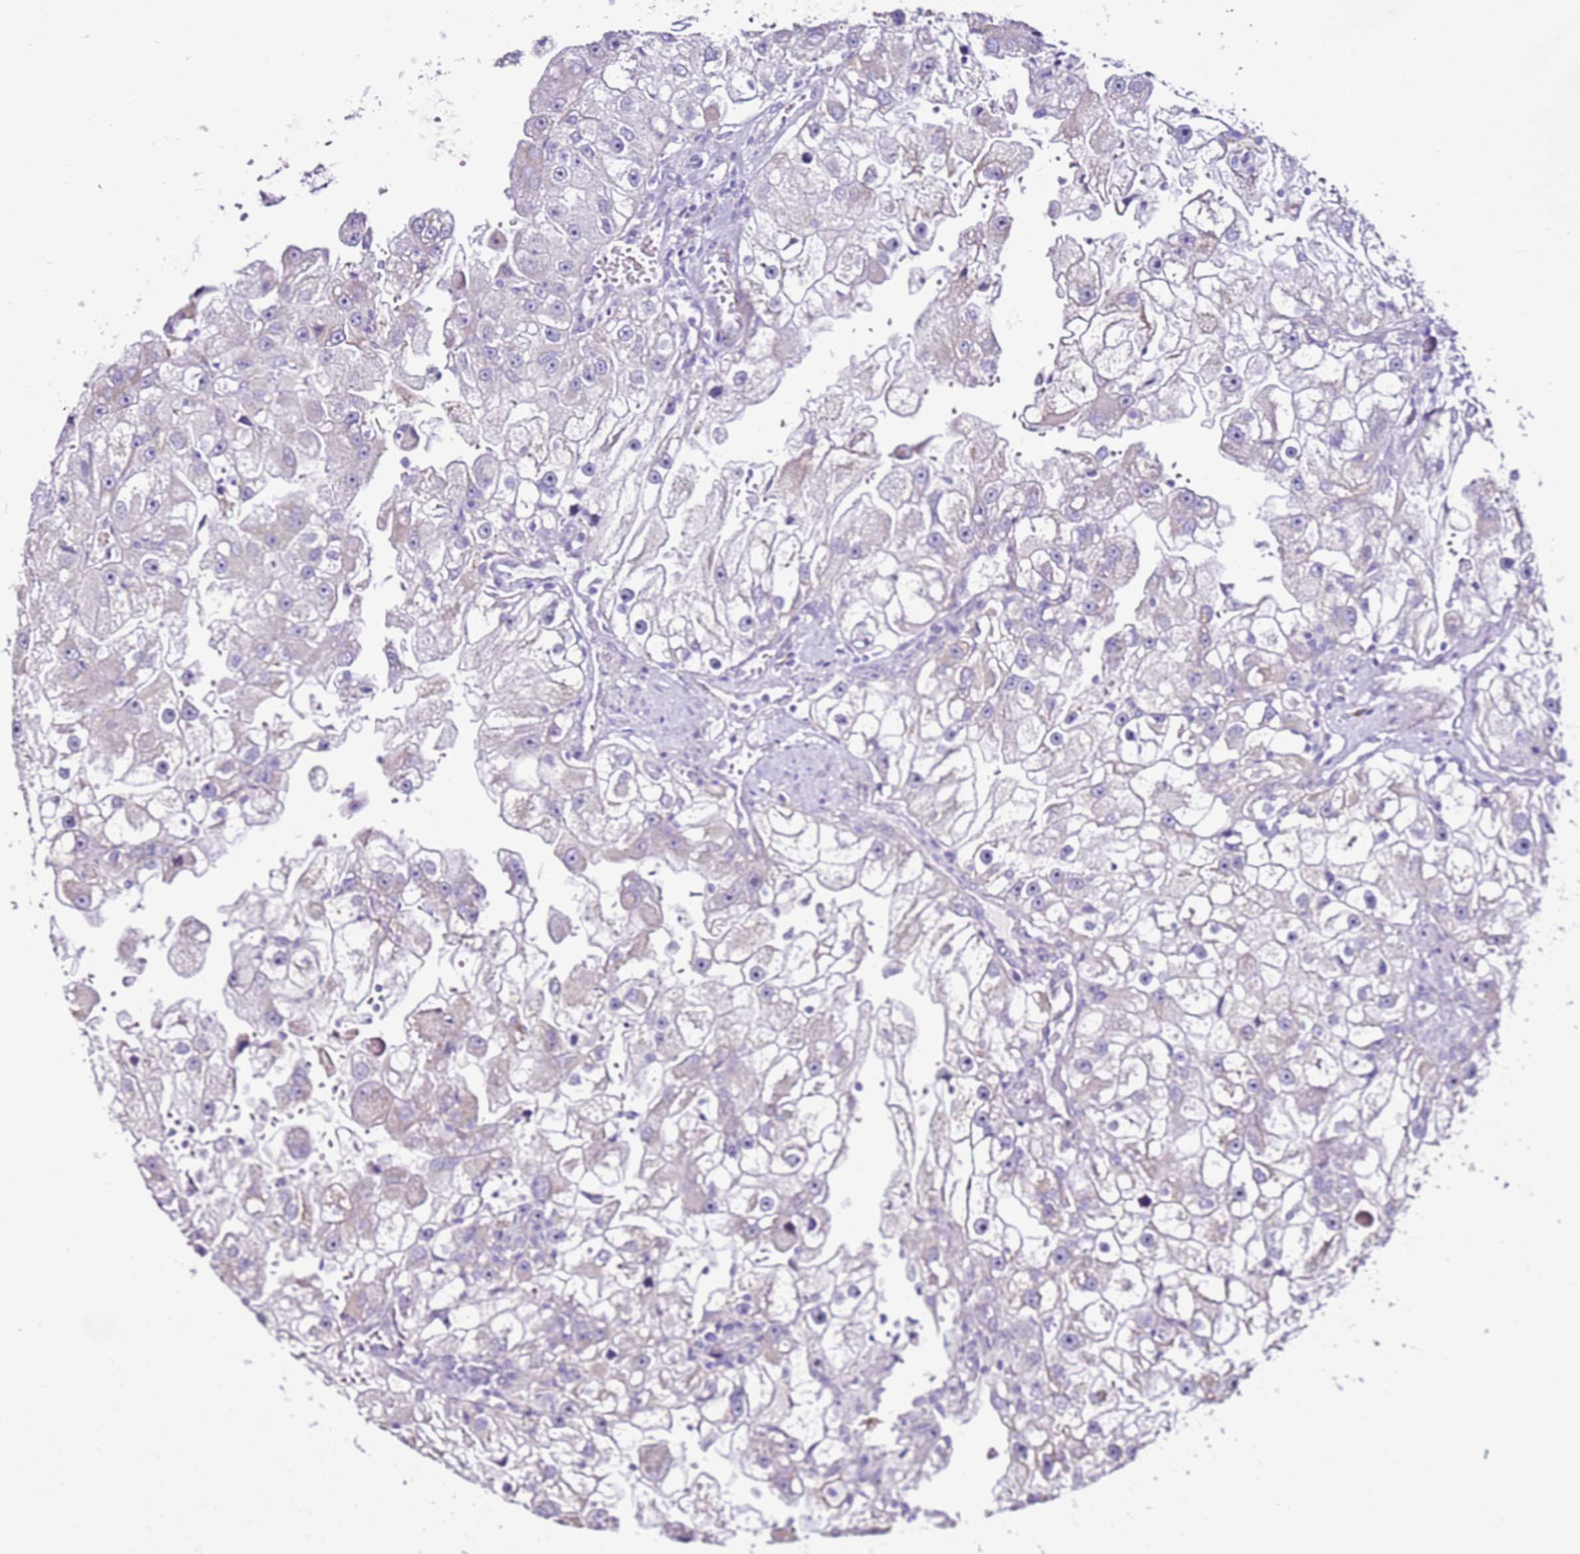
{"staining": {"intensity": "negative", "quantity": "none", "location": "none"}, "tissue": "renal cancer", "cell_type": "Tumor cells", "image_type": "cancer", "snomed": [{"axis": "morphology", "description": "Adenocarcinoma, NOS"}, {"axis": "topography", "description": "Kidney"}], "caption": "Immunohistochemistry photomicrograph of neoplastic tissue: human renal cancer stained with DAB exhibits no significant protein expression in tumor cells.", "gene": "SLC38A5", "patient": {"sex": "male", "age": 63}}